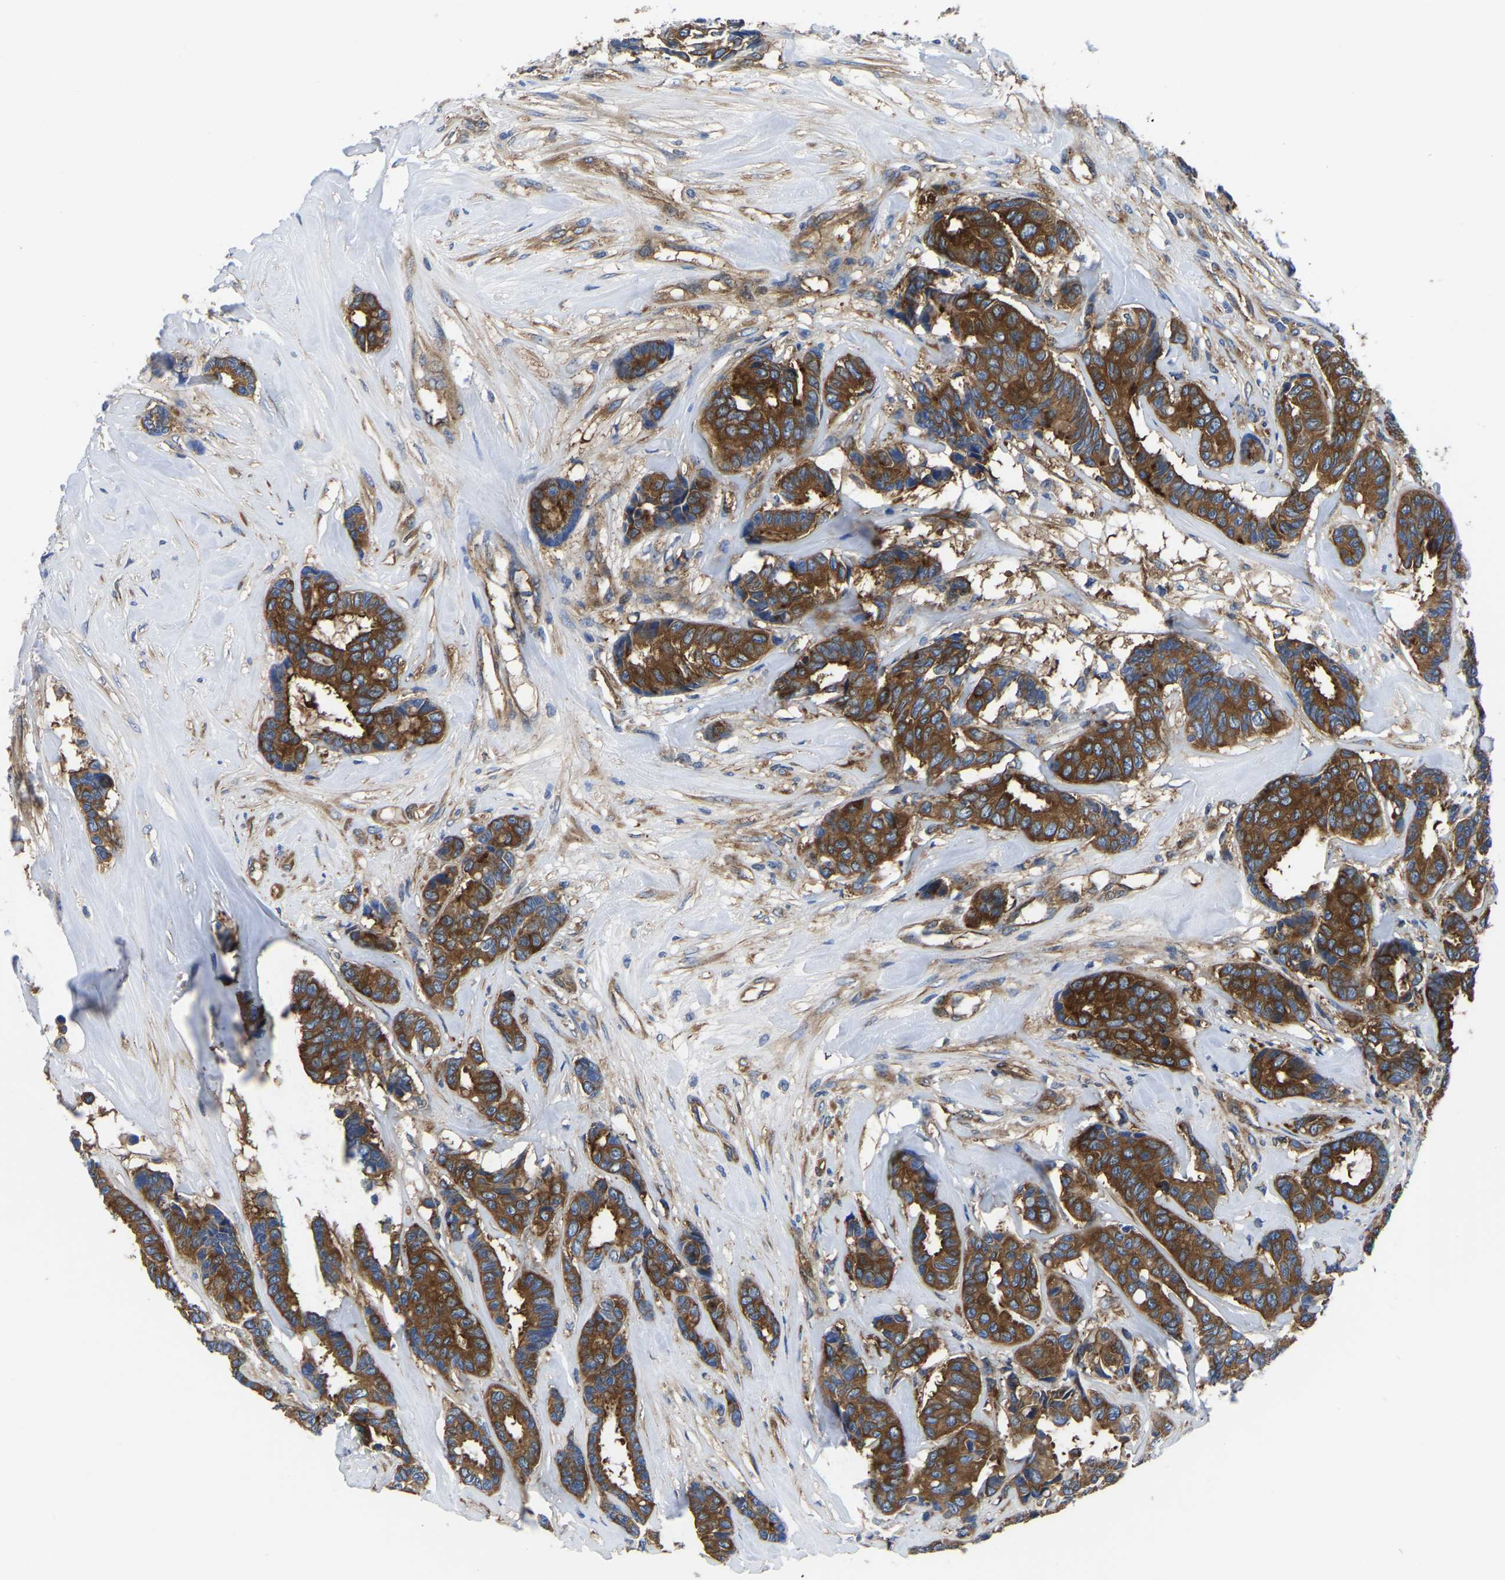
{"staining": {"intensity": "strong", "quantity": ">75%", "location": "cytoplasmic/membranous"}, "tissue": "breast cancer", "cell_type": "Tumor cells", "image_type": "cancer", "snomed": [{"axis": "morphology", "description": "Duct carcinoma"}, {"axis": "topography", "description": "Breast"}], "caption": "Infiltrating ductal carcinoma (breast) was stained to show a protein in brown. There is high levels of strong cytoplasmic/membranous positivity in approximately >75% of tumor cells.", "gene": "TFG", "patient": {"sex": "female", "age": 87}}